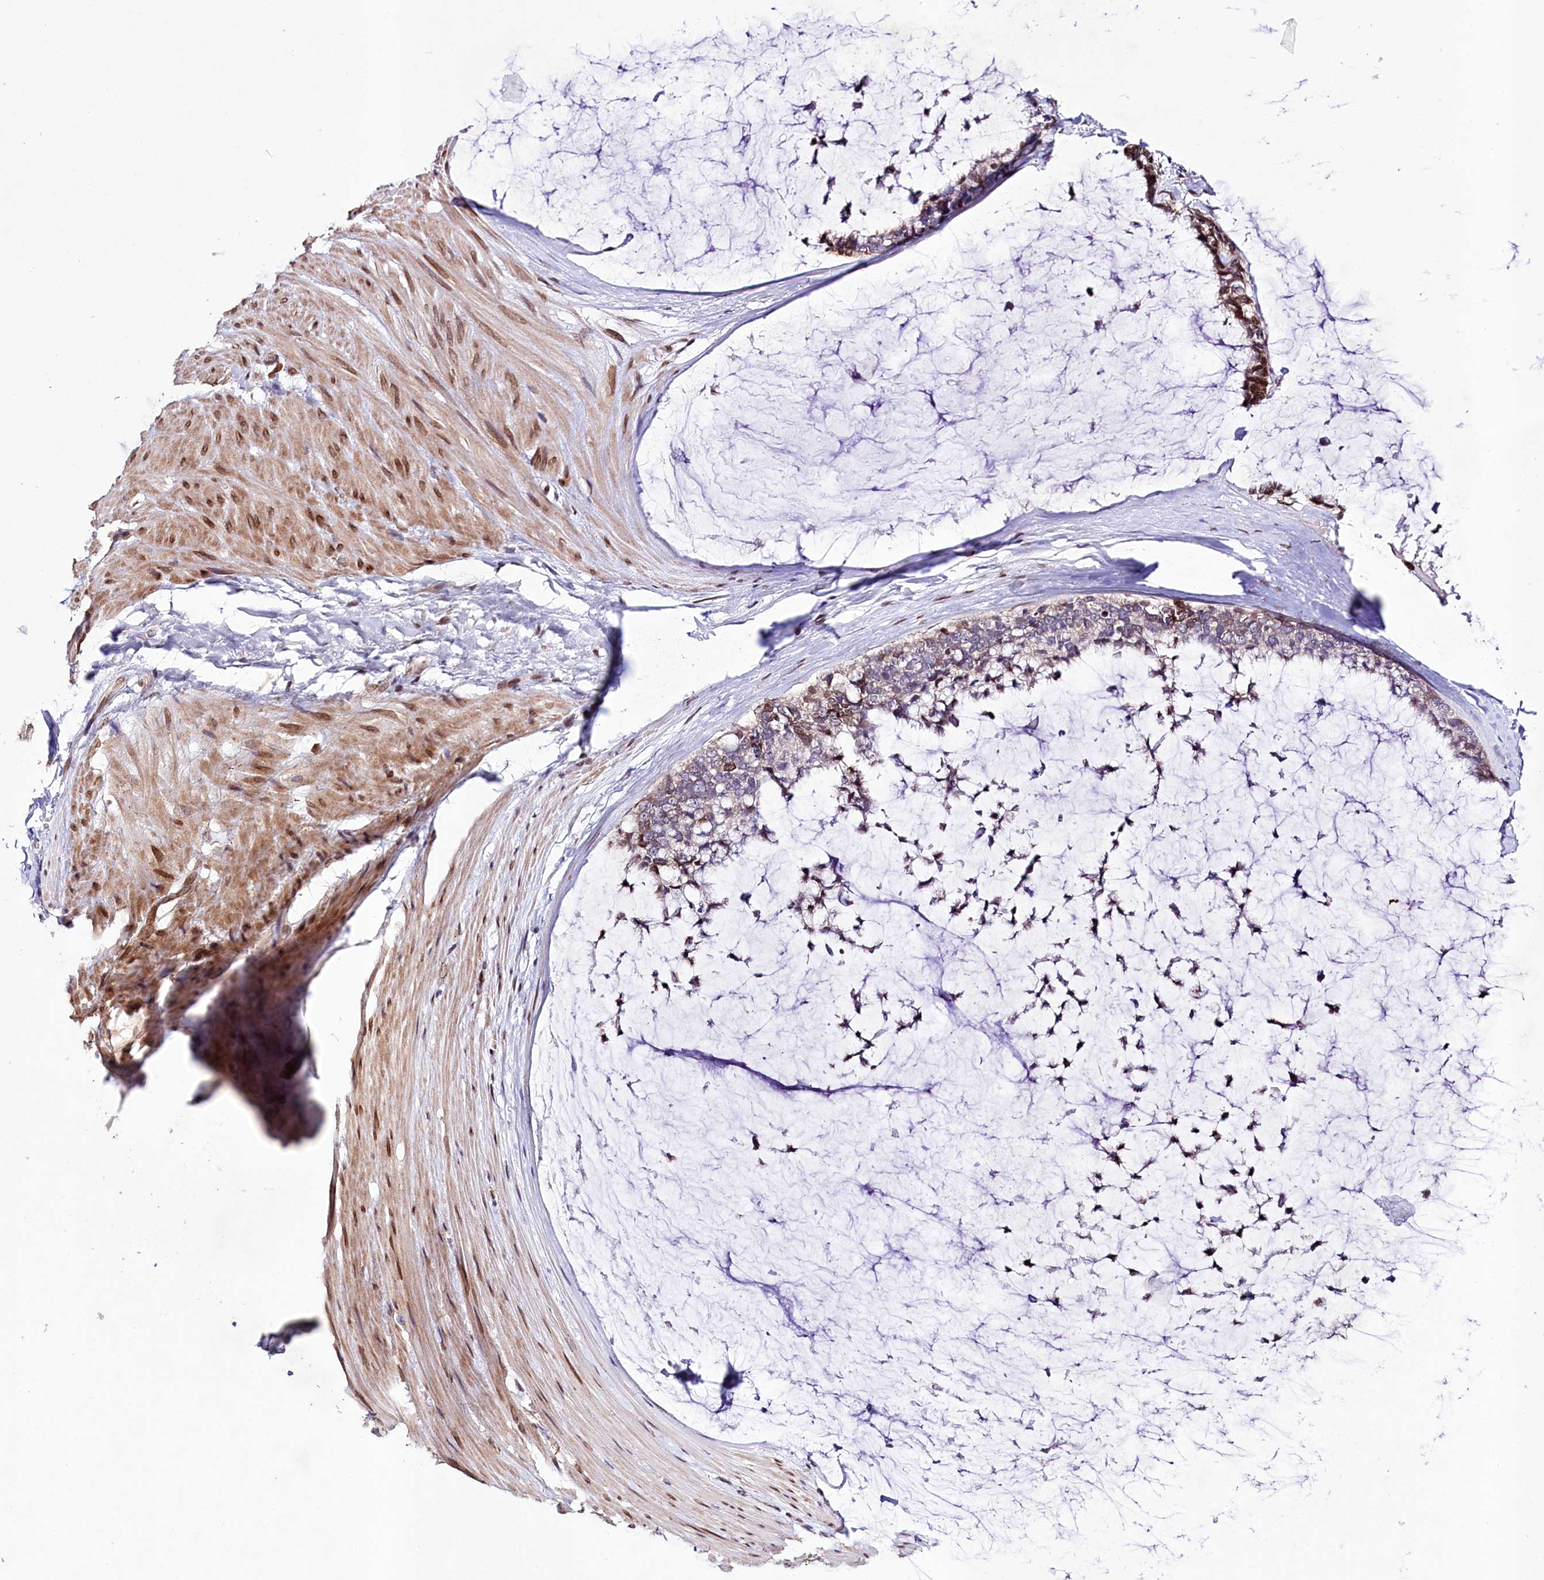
{"staining": {"intensity": "moderate", "quantity": "<25%", "location": "nuclear"}, "tissue": "ovarian cancer", "cell_type": "Tumor cells", "image_type": "cancer", "snomed": [{"axis": "morphology", "description": "Cystadenocarcinoma, mucinous, NOS"}, {"axis": "topography", "description": "Ovary"}], "caption": "Mucinous cystadenocarcinoma (ovarian) was stained to show a protein in brown. There is low levels of moderate nuclear staining in about <25% of tumor cells.", "gene": "ZNF226", "patient": {"sex": "female", "age": 39}}